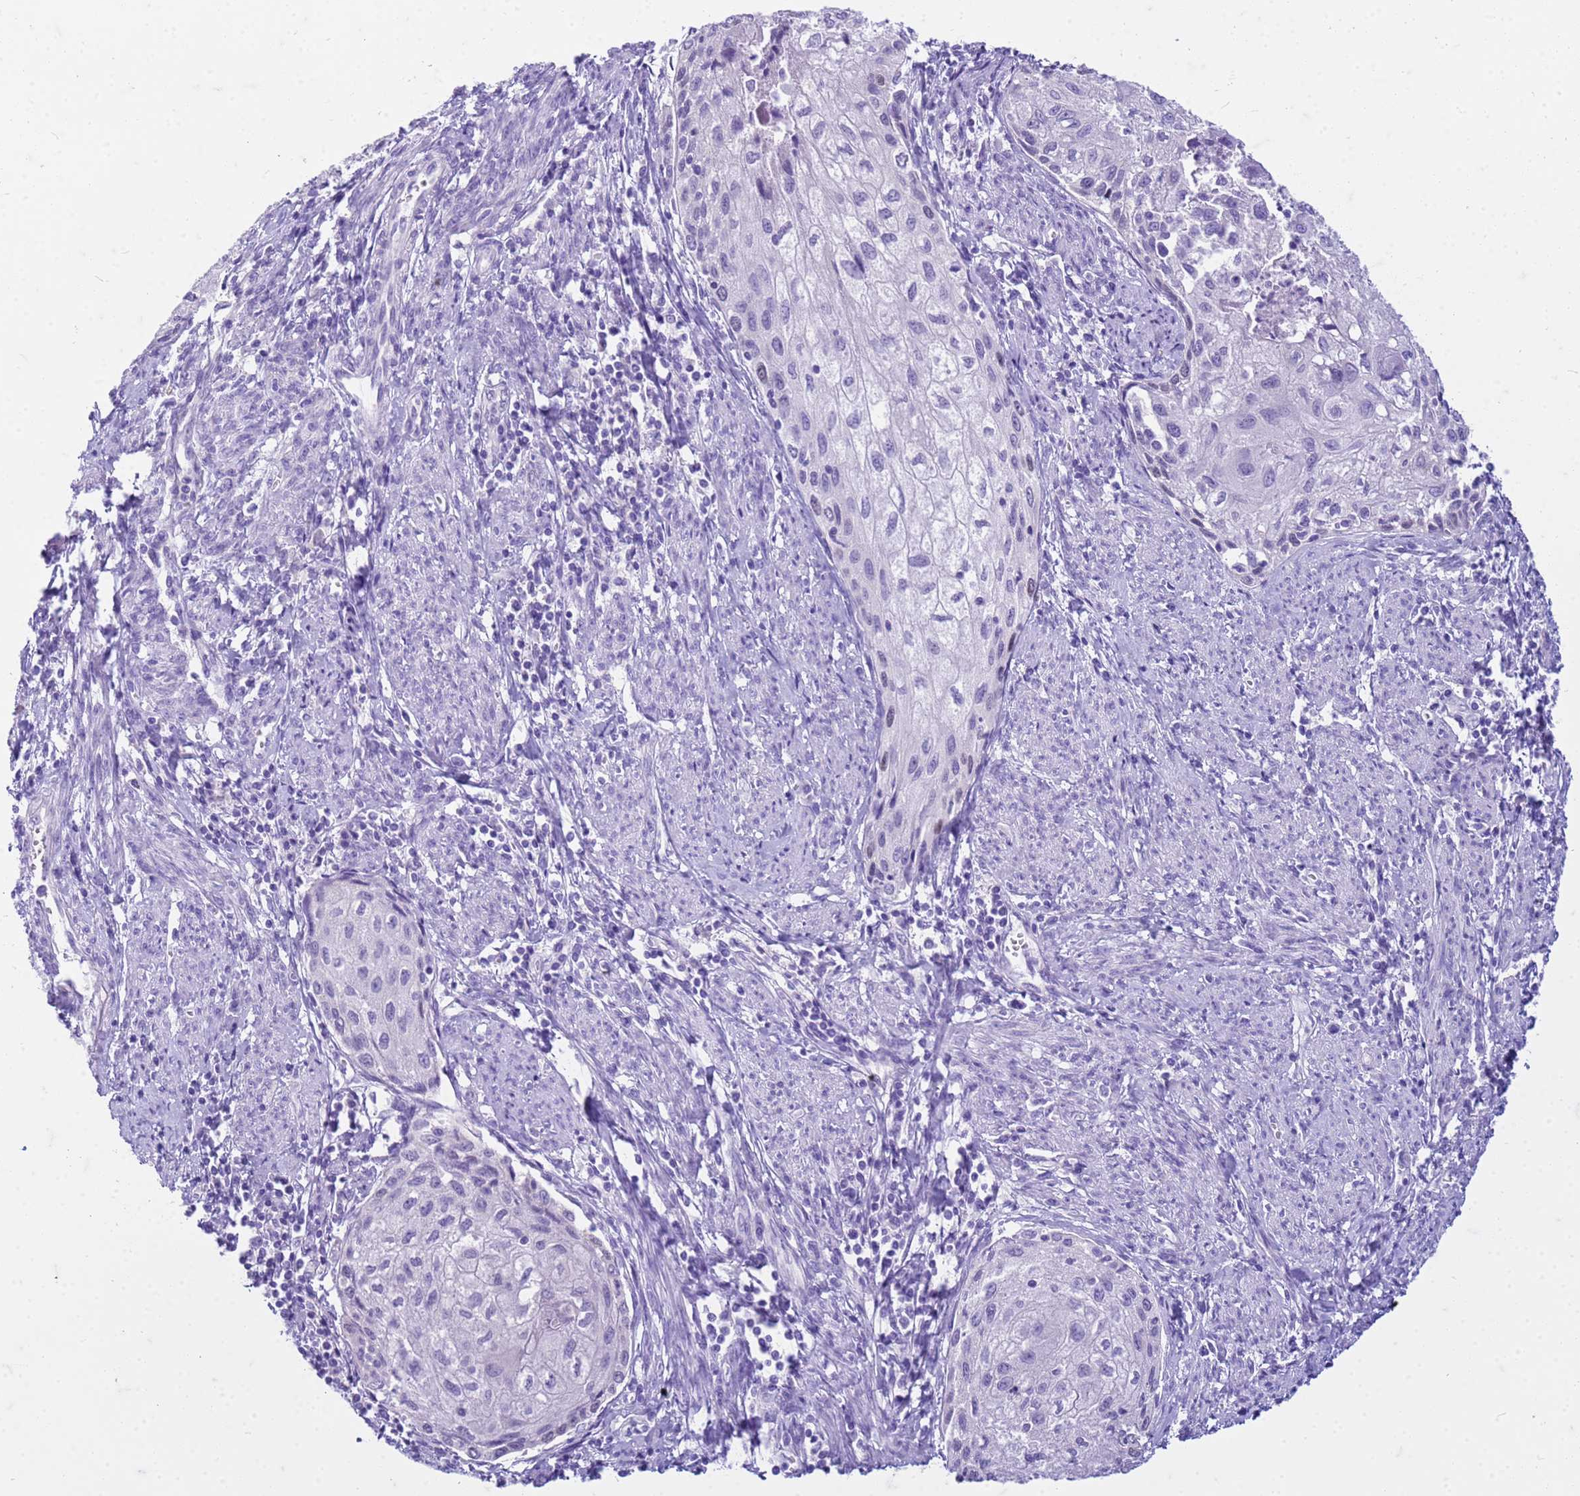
{"staining": {"intensity": "weak", "quantity": "<25%", "location": "nuclear"}, "tissue": "cervical cancer", "cell_type": "Tumor cells", "image_type": "cancer", "snomed": [{"axis": "morphology", "description": "Squamous cell carcinoma, NOS"}, {"axis": "topography", "description": "Cervix"}], "caption": "Protein analysis of cervical cancer (squamous cell carcinoma) exhibits no significant staining in tumor cells.", "gene": "CFAP100", "patient": {"sex": "female", "age": 67}}